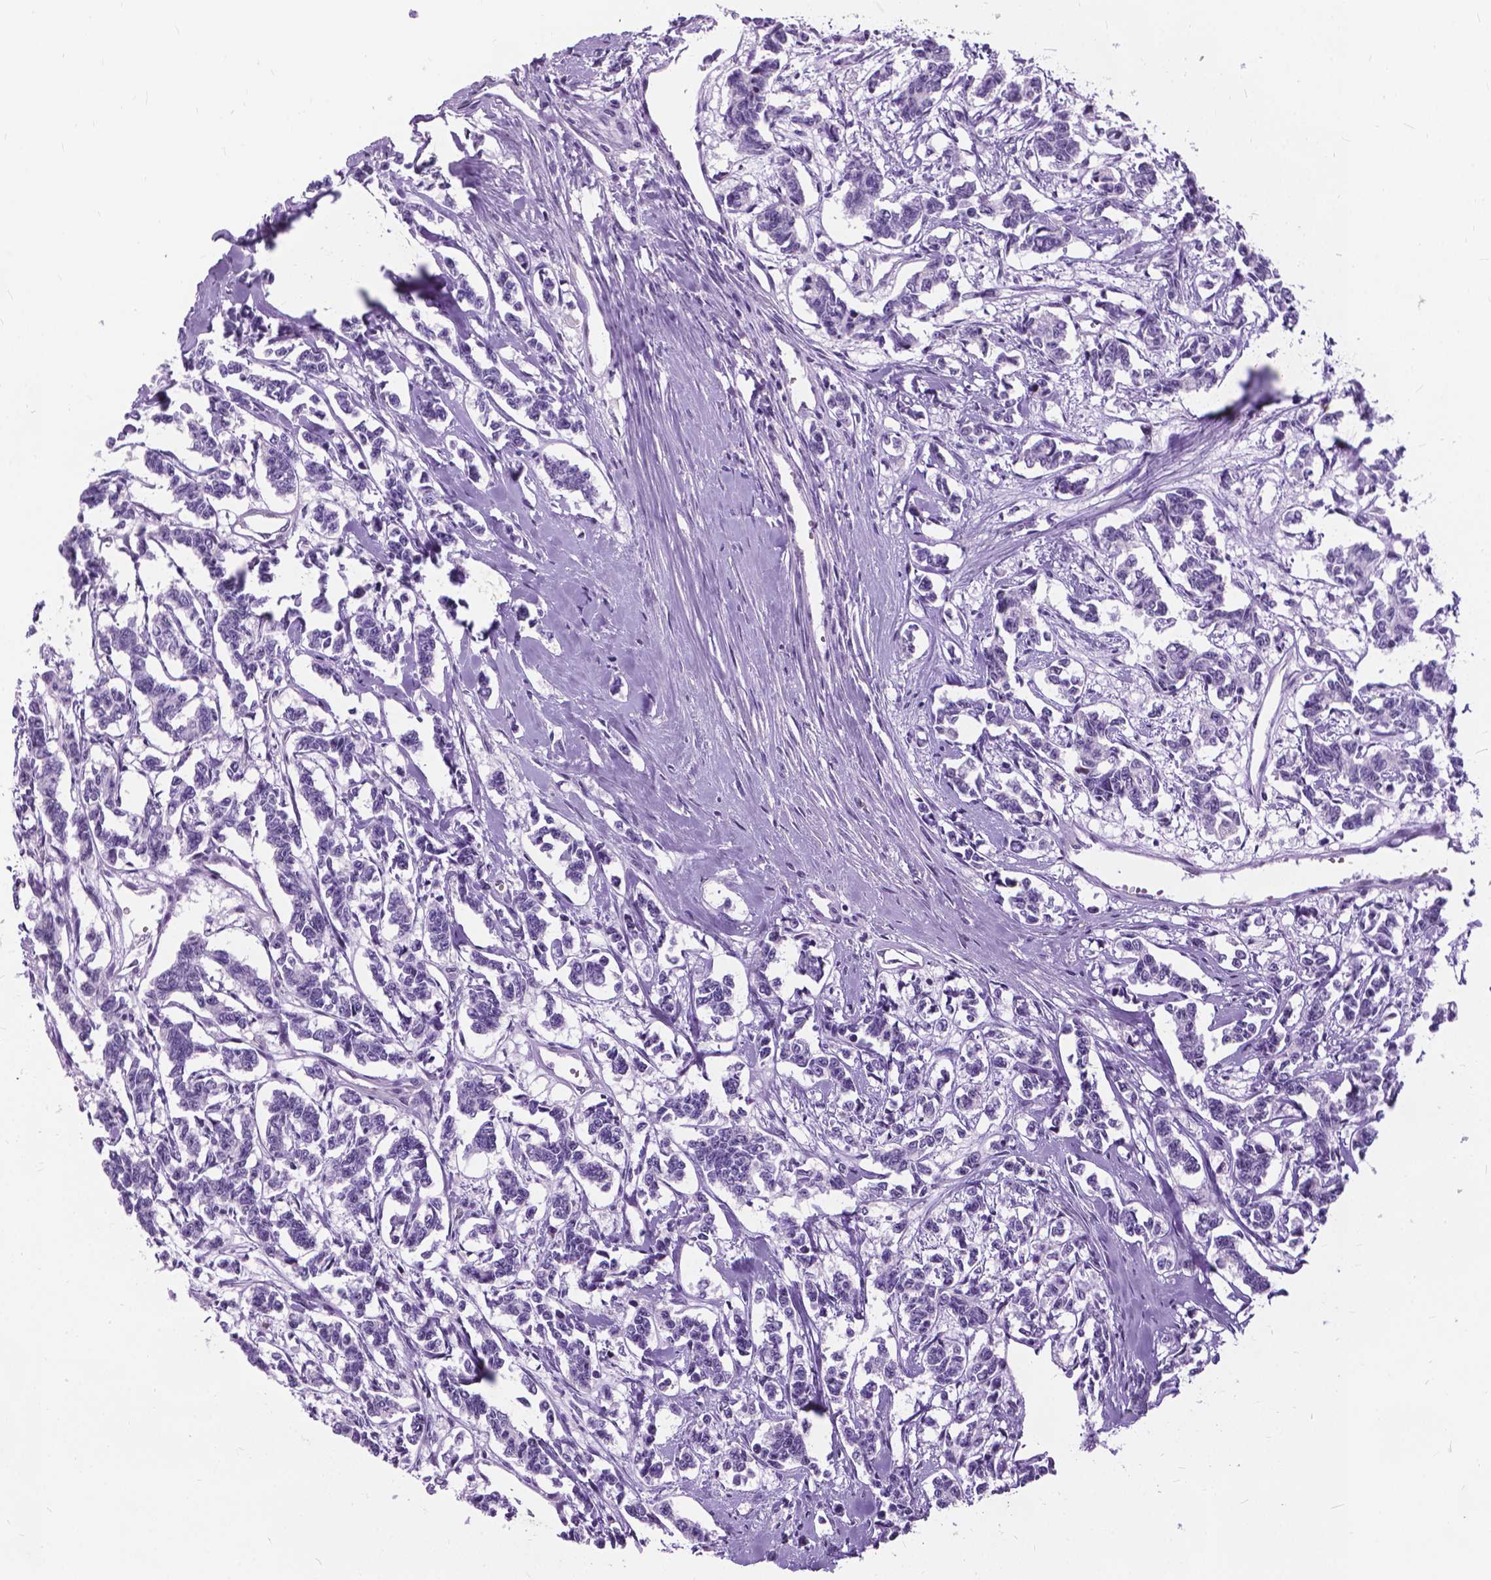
{"staining": {"intensity": "negative", "quantity": "none", "location": "none"}, "tissue": "carcinoid", "cell_type": "Tumor cells", "image_type": "cancer", "snomed": [{"axis": "morphology", "description": "Carcinoid, malignant, NOS"}, {"axis": "topography", "description": "Kidney"}], "caption": "Protein analysis of carcinoid (malignant) displays no significant staining in tumor cells. The staining was performed using DAB (3,3'-diaminobenzidine) to visualize the protein expression in brown, while the nuclei were stained in blue with hematoxylin (Magnification: 20x).", "gene": "PROB1", "patient": {"sex": "female", "age": 41}}